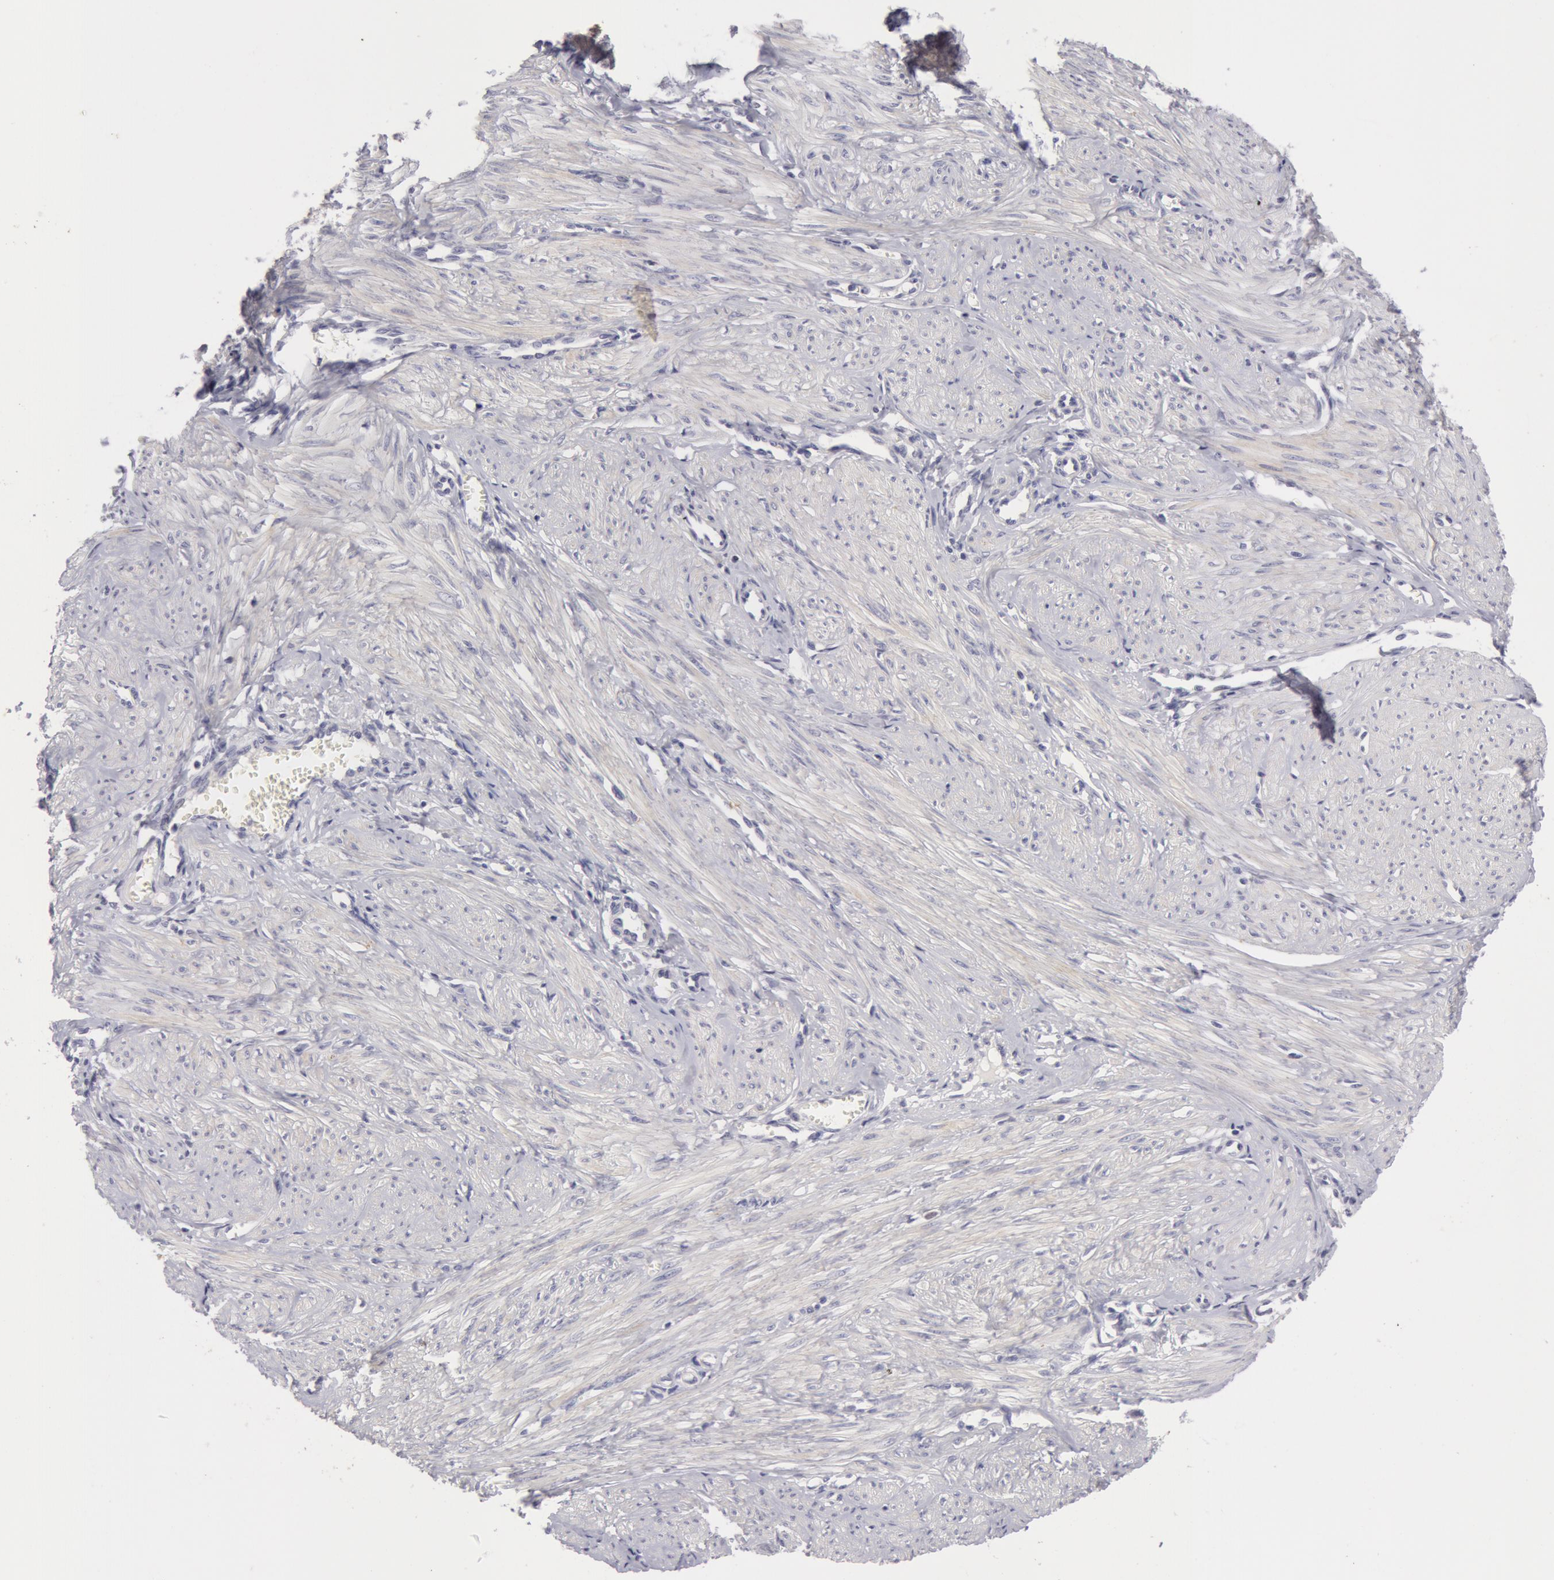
{"staining": {"intensity": "weak", "quantity": "25%-75%", "location": "cytoplasmic/membranous"}, "tissue": "smooth muscle", "cell_type": "Smooth muscle cells", "image_type": "normal", "snomed": [{"axis": "morphology", "description": "Normal tissue, NOS"}, {"axis": "topography", "description": "Uterus"}], "caption": "IHC (DAB (3,3'-diaminobenzidine)) staining of benign smooth muscle exhibits weak cytoplasmic/membranous protein staining in about 25%-75% of smooth muscle cells.", "gene": "NLGN4X", "patient": {"sex": "female", "age": 45}}